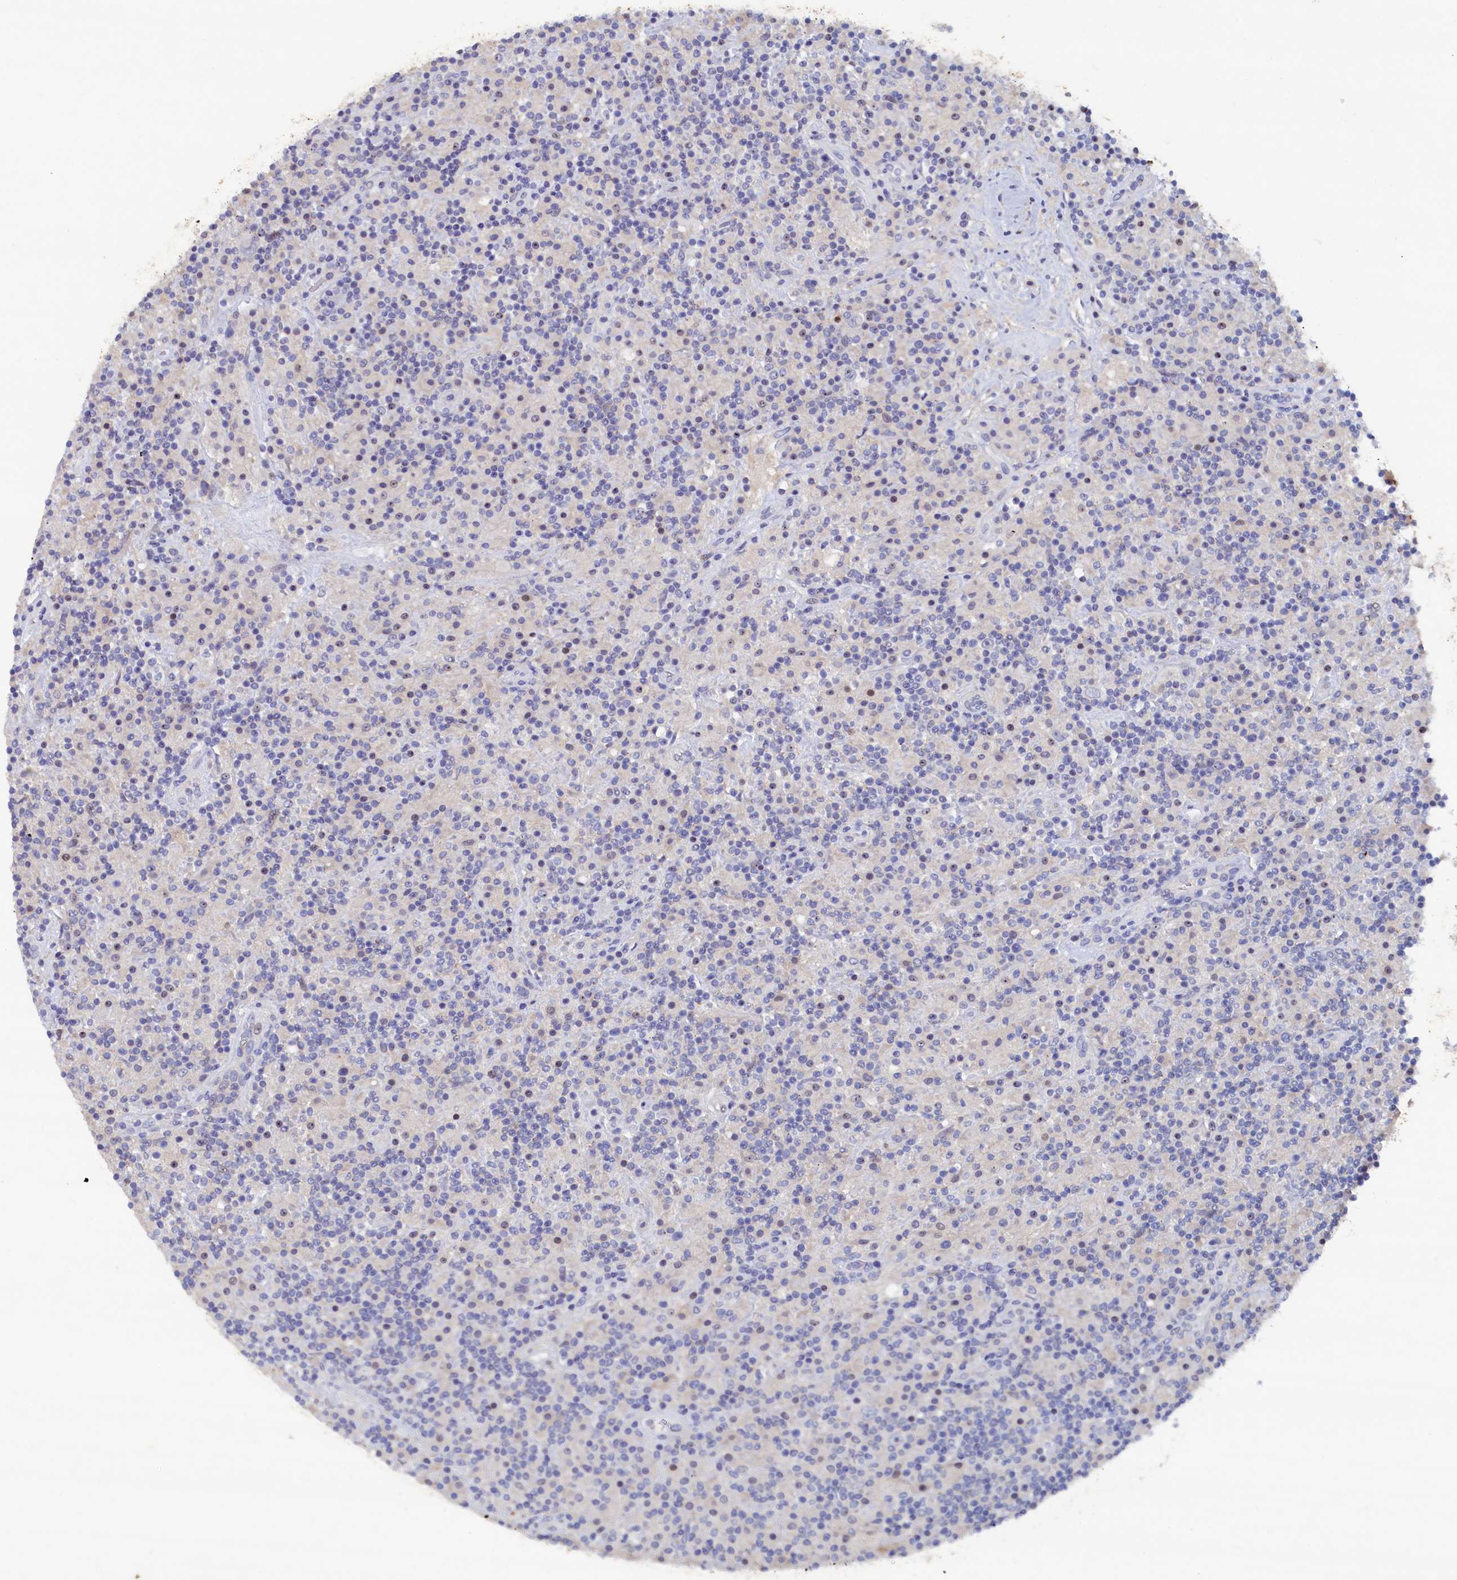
{"staining": {"intensity": "negative", "quantity": "none", "location": "none"}, "tissue": "lymphoma", "cell_type": "Tumor cells", "image_type": "cancer", "snomed": [{"axis": "morphology", "description": "Hodgkin's disease, NOS"}, {"axis": "topography", "description": "Lymph node"}], "caption": "A photomicrograph of human Hodgkin's disease is negative for staining in tumor cells. Brightfield microscopy of immunohistochemistry stained with DAB (brown) and hematoxylin (blue), captured at high magnification.", "gene": "CBLIF", "patient": {"sex": "male", "age": 70}}